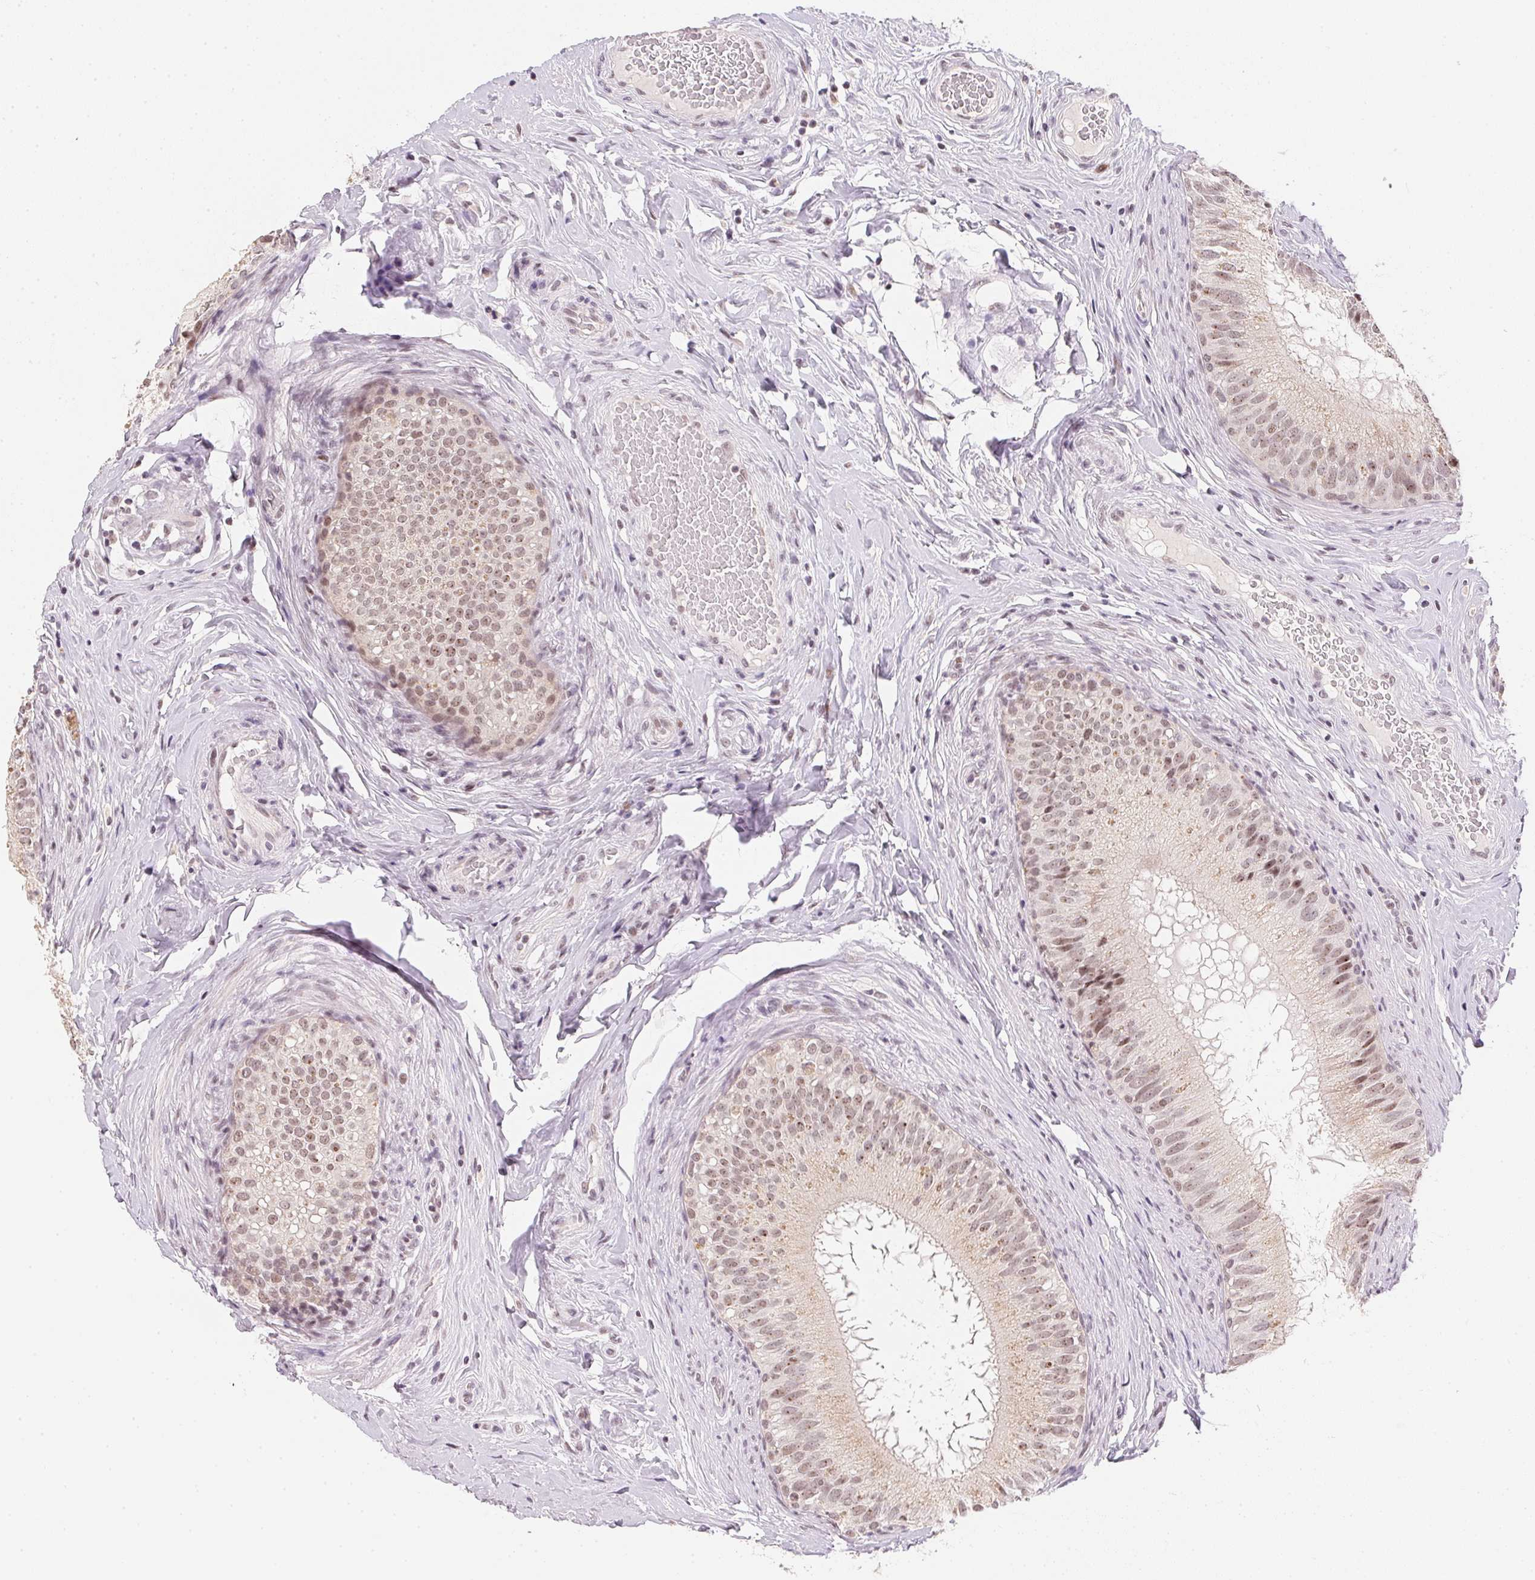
{"staining": {"intensity": "weak", "quantity": ">75%", "location": "nuclear"}, "tissue": "epididymis", "cell_type": "Glandular cells", "image_type": "normal", "snomed": [{"axis": "morphology", "description": "Normal tissue, NOS"}, {"axis": "topography", "description": "Epididymis"}], "caption": "IHC of benign epididymis reveals low levels of weak nuclear positivity in about >75% of glandular cells. The protein of interest is stained brown, and the nuclei are stained in blue (DAB (3,3'-diaminobenzidine) IHC with brightfield microscopy, high magnification).", "gene": "KDM4D", "patient": {"sex": "male", "age": 34}}